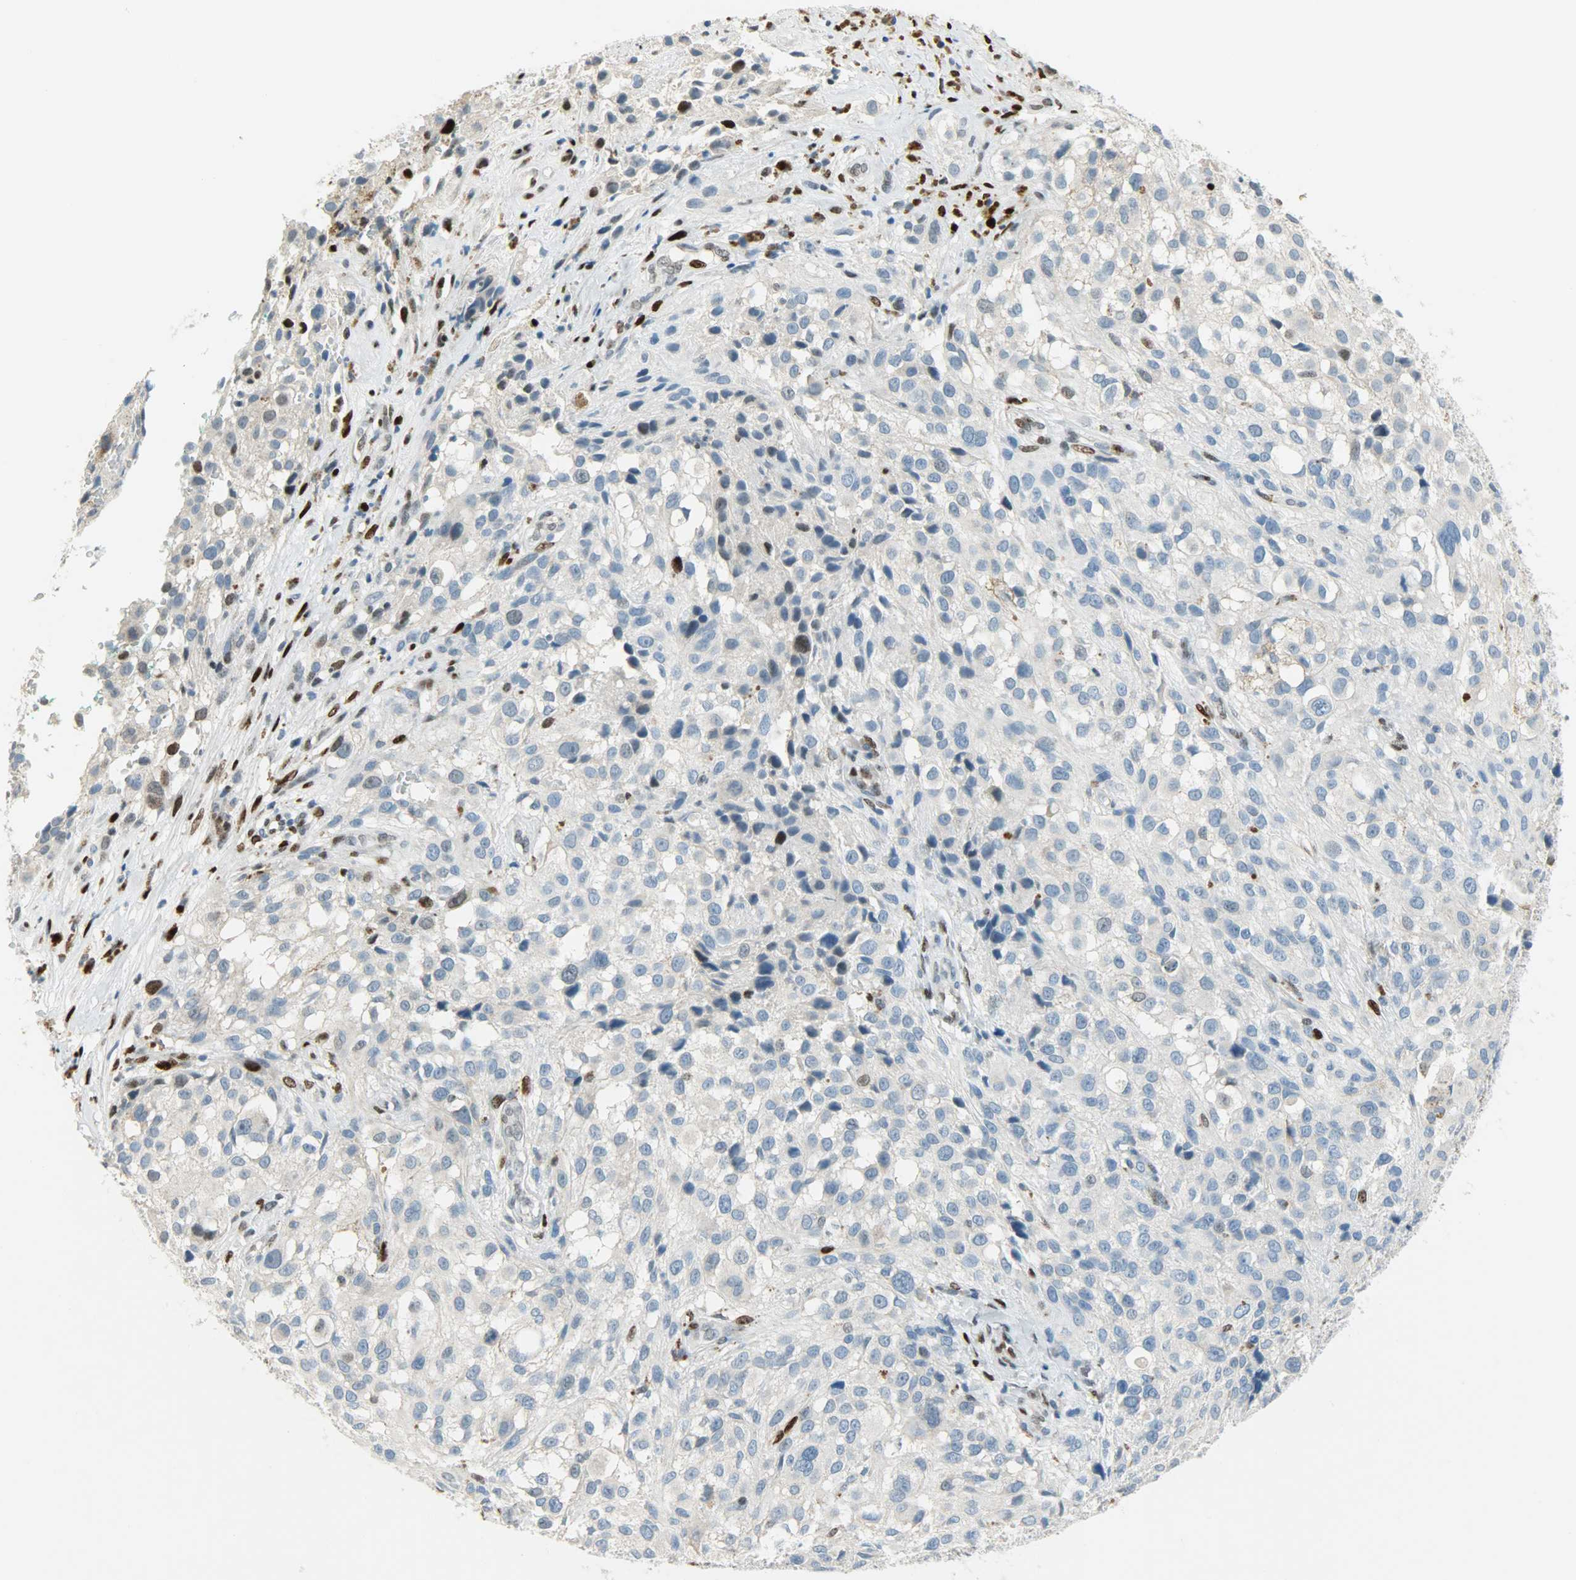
{"staining": {"intensity": "moderate", "quantity": "<25%", "location": "nuclear"}, "tissue": "melanoma", "cell_type": "Tumor cells", "image_type": "cancer", "snomed": [{"axis": "morphology", "description": "Necrosis, NOS"}, {"axis": "morphology", "description": "Malignant melanoma, NOS"}, {"axis": "topography", "description": "Skin"}], "caption": "DAB immunohistochemical staining of melanoma displays moderate nuclear protein staining in approximately <25% of tumor cells.", "gene": "JUNB", "patient": {"sex": "female", "age": 87}}